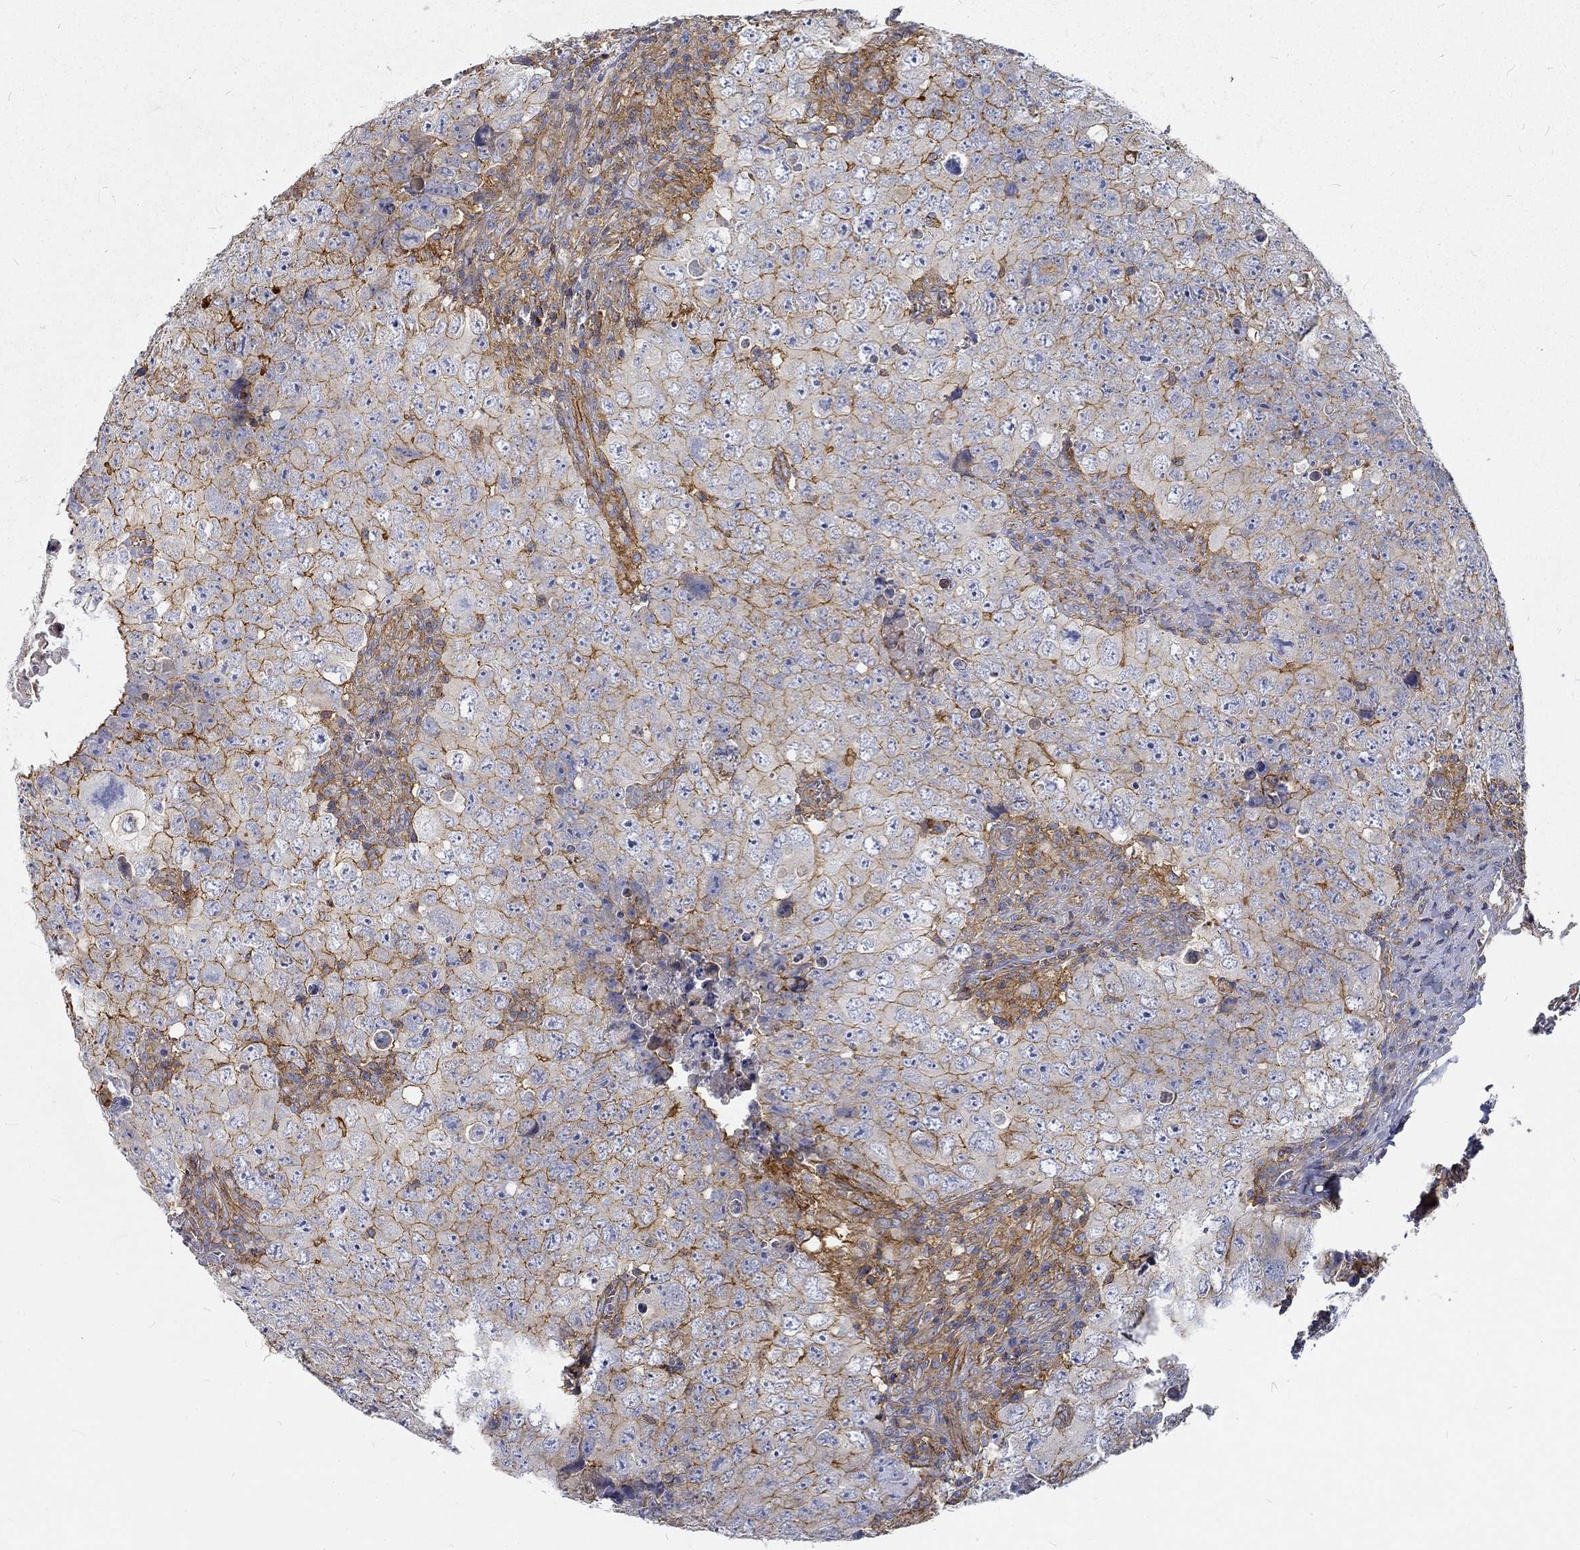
{"staining": {"intensity": "moderate", "quantity": "25%-75%", "location": "cytoplasmic/membranous"}, "tissue": "testis cancer", "cell_type": "Tumor cells", "image_type": "cancer", "snomed": [{"axis": "morphology", "description": "Seminoma, NOS"}, {"axis": "topography", "description": "Testis"}], "caption": "Testis cancer stained for a protein (brown) shows moderate cytoplasmic/membranous positive expression in approximately 25%-75% of tumor cells.", "gene": "MTMR11", "patient": {"sex": "male", "age": 34}}